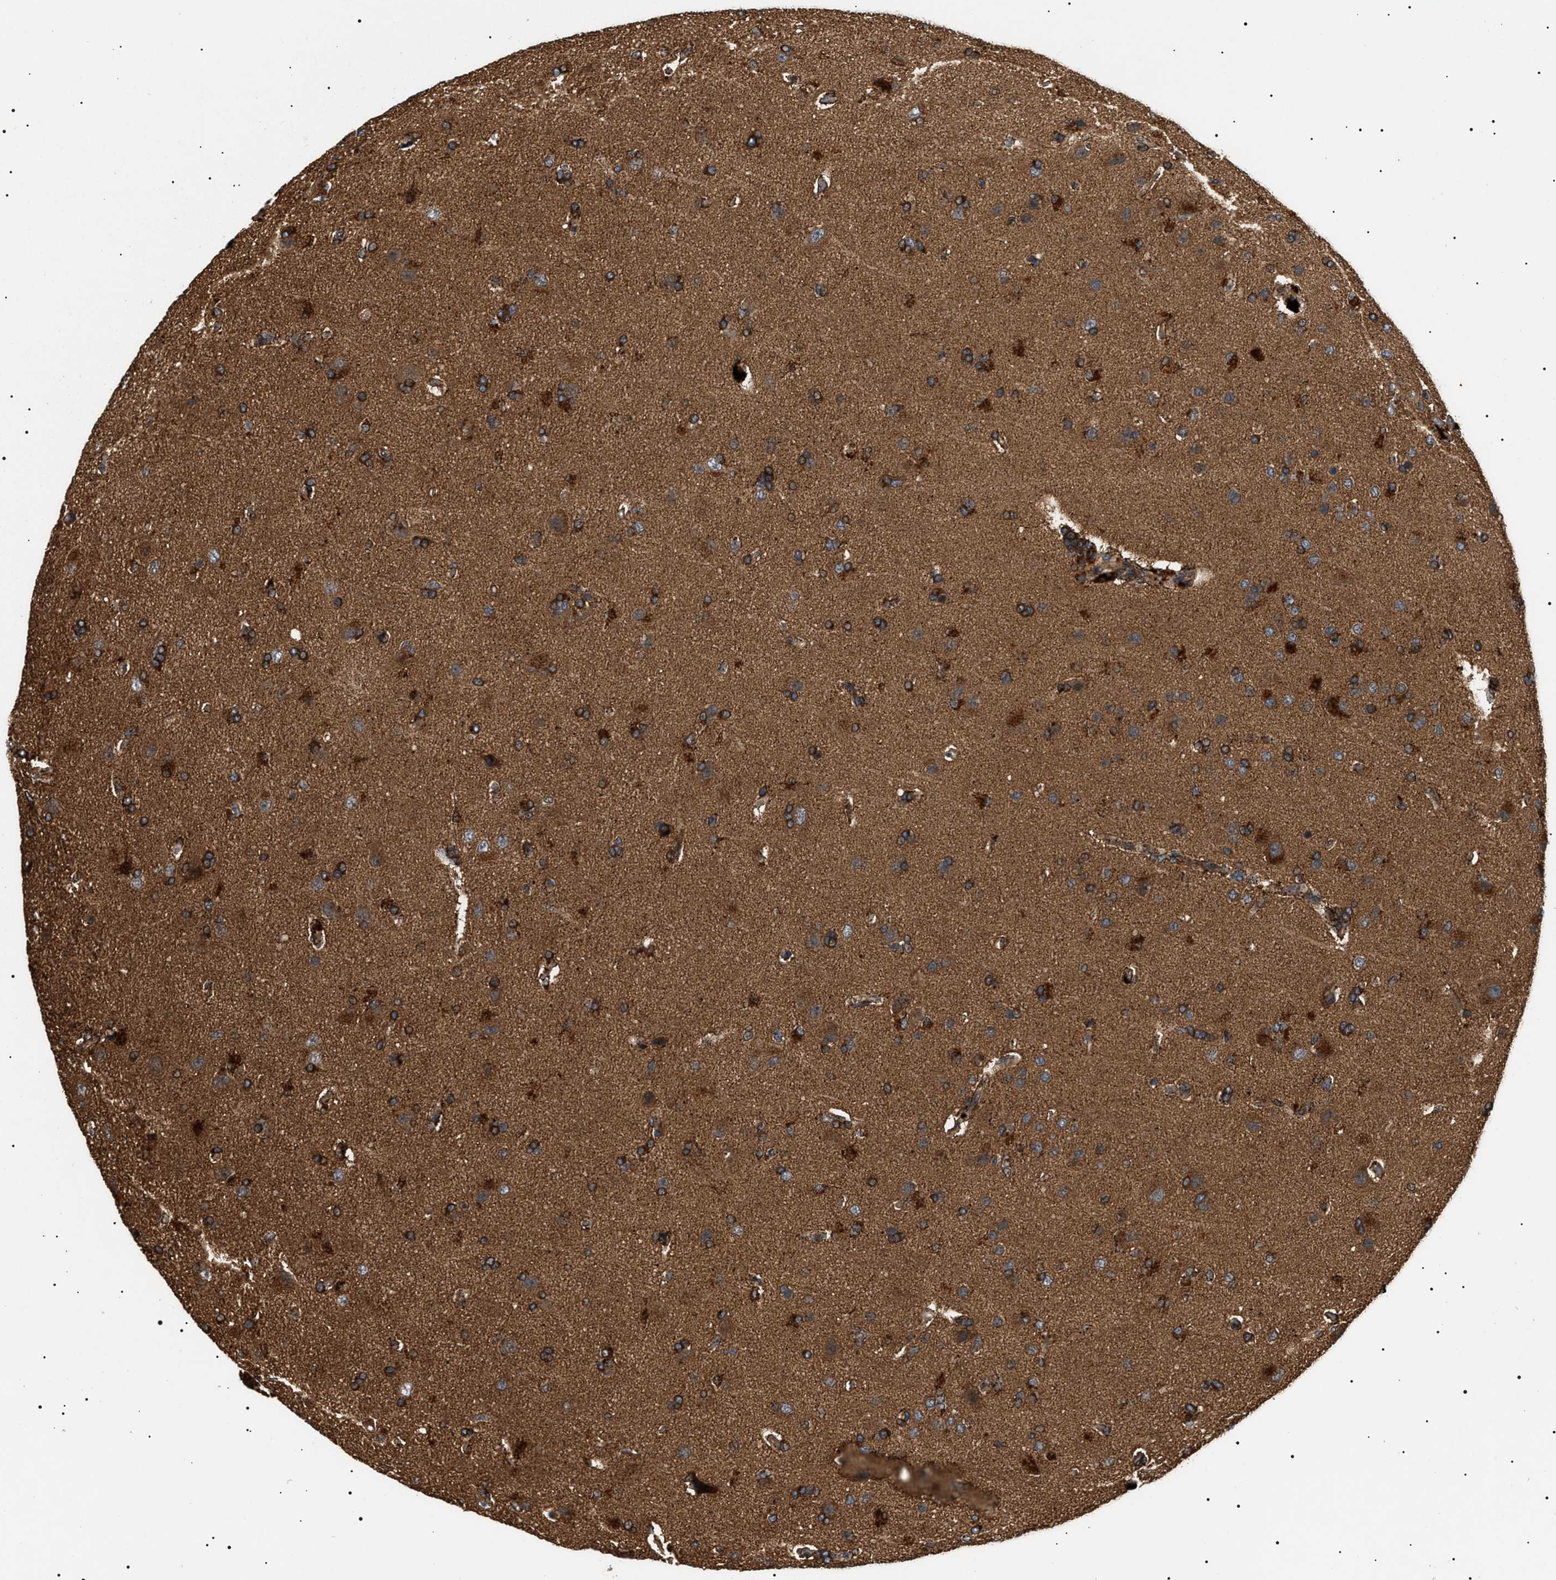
{"staining": {"intensity": "strong", "quantity": ">75%", "location": "cytoplasmic/membranous"}, "tissue": "glioma", "cell_type": "Tumor cells", "image_type": "cancer", "snomed": [{"axis": "morphology", "description": "Glioma, malignant, High grade"}, {"axis": "topography", "description": "Brain"}], "caption": "Glioma stained with DAB (3,3'-diaminobenzidine) immunohistochemistry reveals high levels of strong cytoplasmic/membranous positivity in approximately >75% of tumor cells.", "gene": "ZBTB26", "patient": {"sex": "male", "age": 72}}